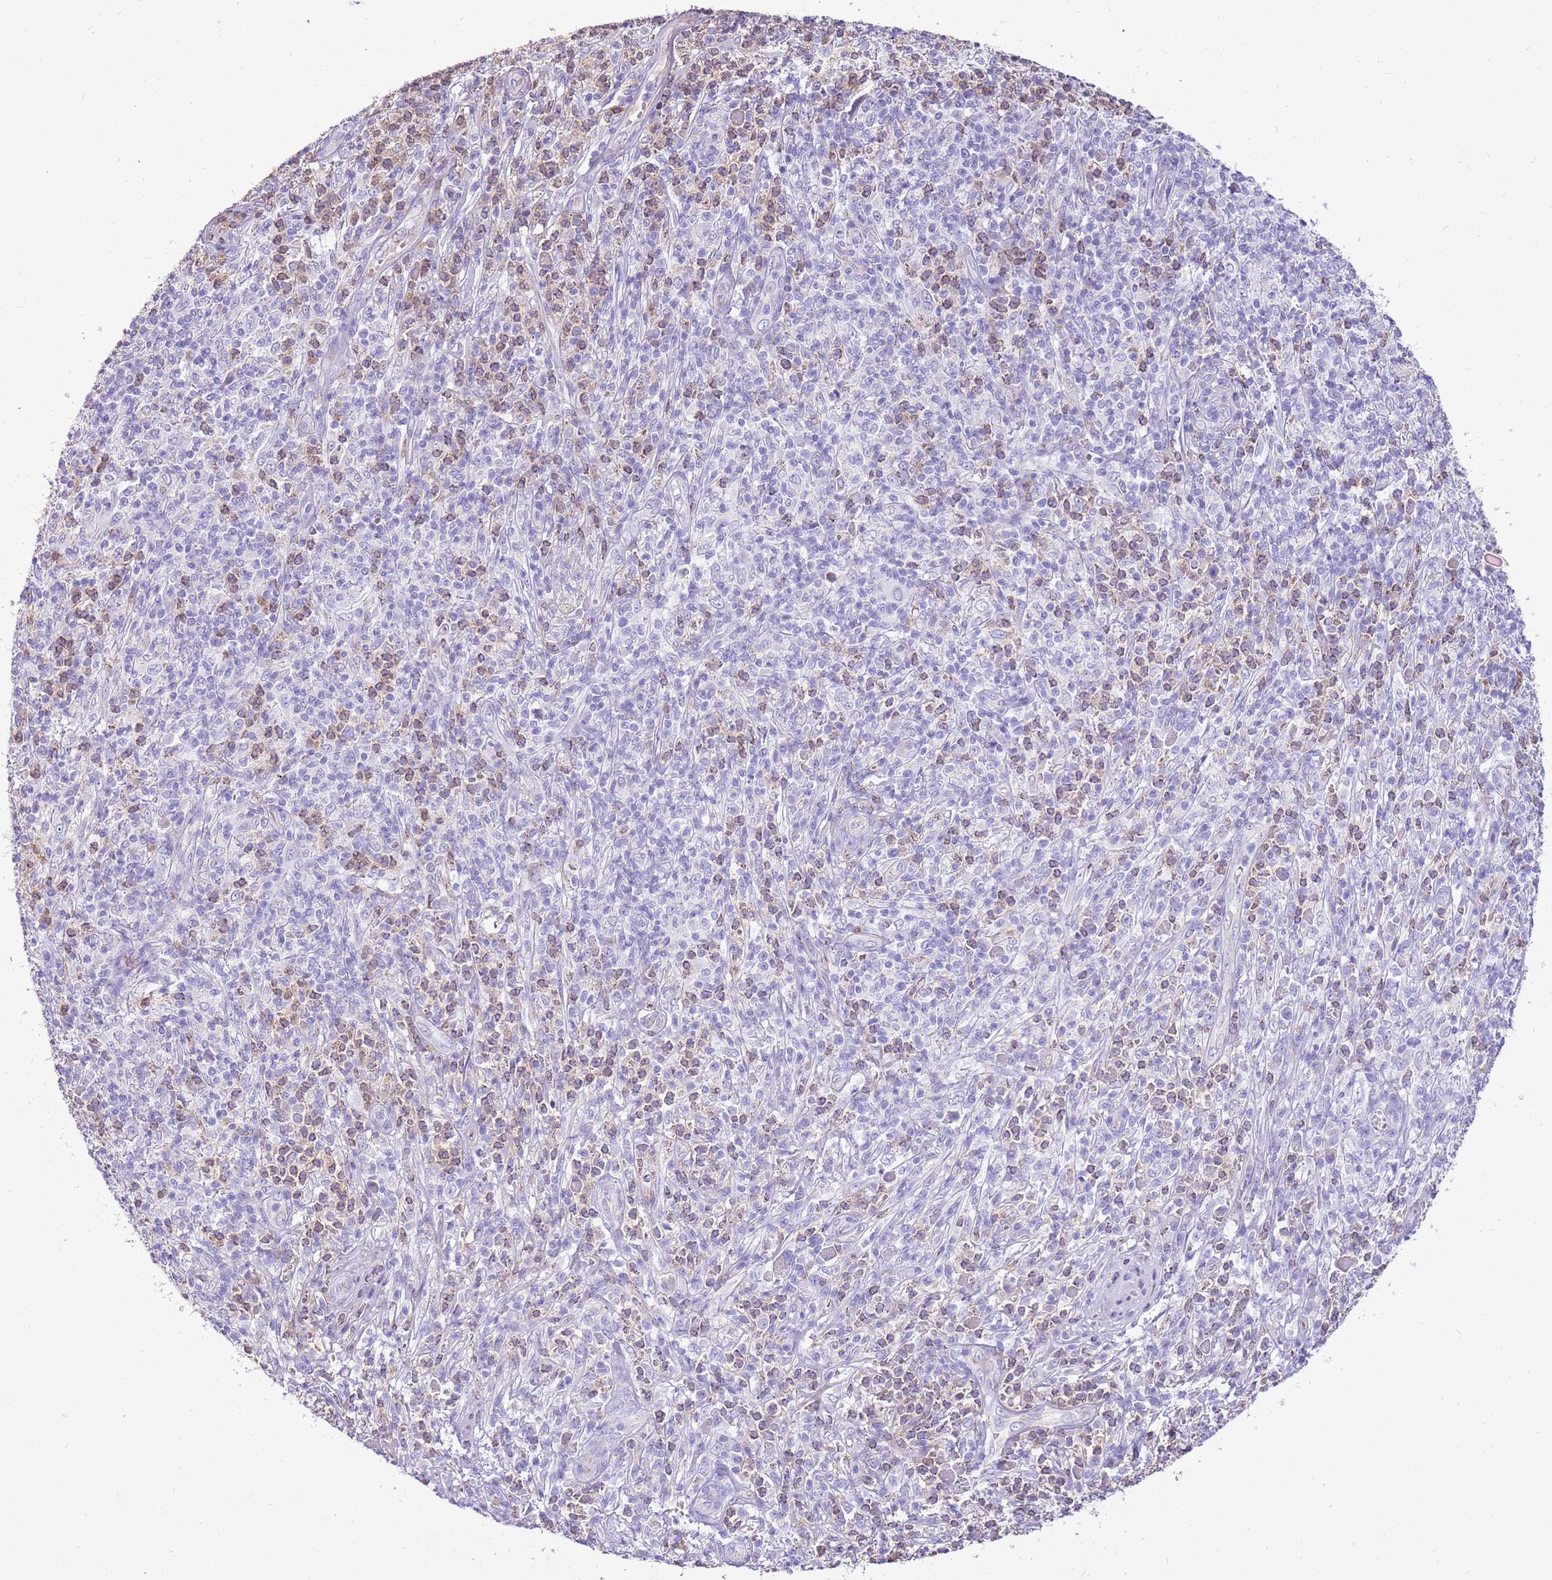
{"staining": {"intensity": "negative", "quantity": "none", "location": "none"}, "tissue": "melanoma", "cell_type": "Tumor cells", "image_type": "cancer", "snomed": [{"axis": "morphology", "description": "Malignant melanoma, NOS"}, {"axis": "topography", "description": "Skin"}], "caption": "IHC micrograph of melanoma stained for a protein (brown), which exhibits no expression in tumor cells.", "gene": "PCNX1", "patient": {"sex": "male", "age": 66}}